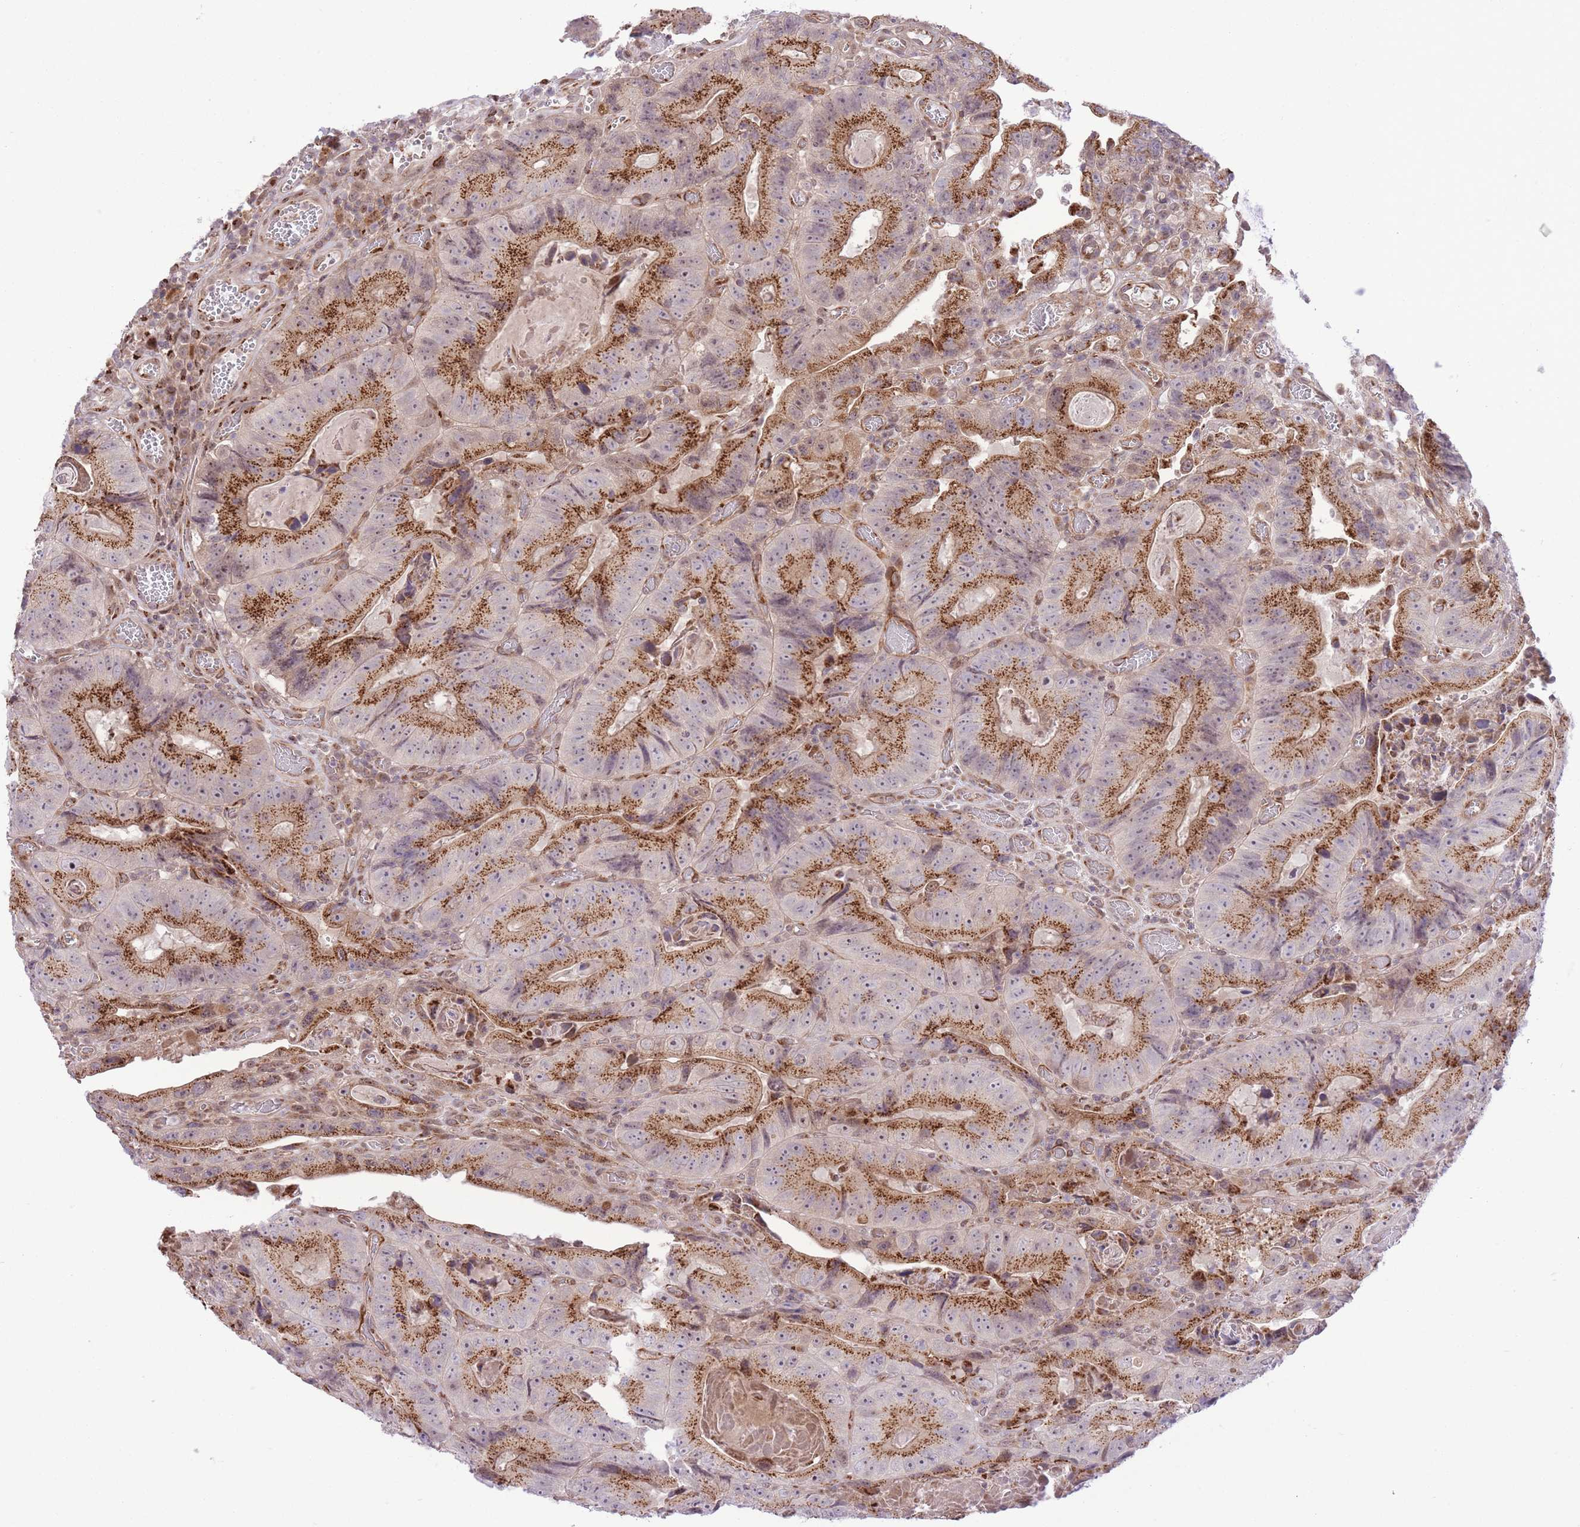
{"staining": {"intensity": "strong", "quantity": "25%-75%", "location": "cytoplasmic/membranous"}, "tissue": "colorectal cancer", "cell_type": "Tumor cells", "image_type": "cancer", "snomed": [{"axis": "morphology", "description": "Adenocarcinoma, NOS"}, {"axis": "topography", "description": "Colon"}], "caption": "A photomicrograph of human colorectal cancer (adenocarcinoma) stained for a protein shows strong cytoplasmic/membranous brown staining in tumor cells. (DAB IHC, brown staining for protein, blue staining for nuclei).", "gene": "ZBED5", "patient": {"sex": "female", "age": 86}}